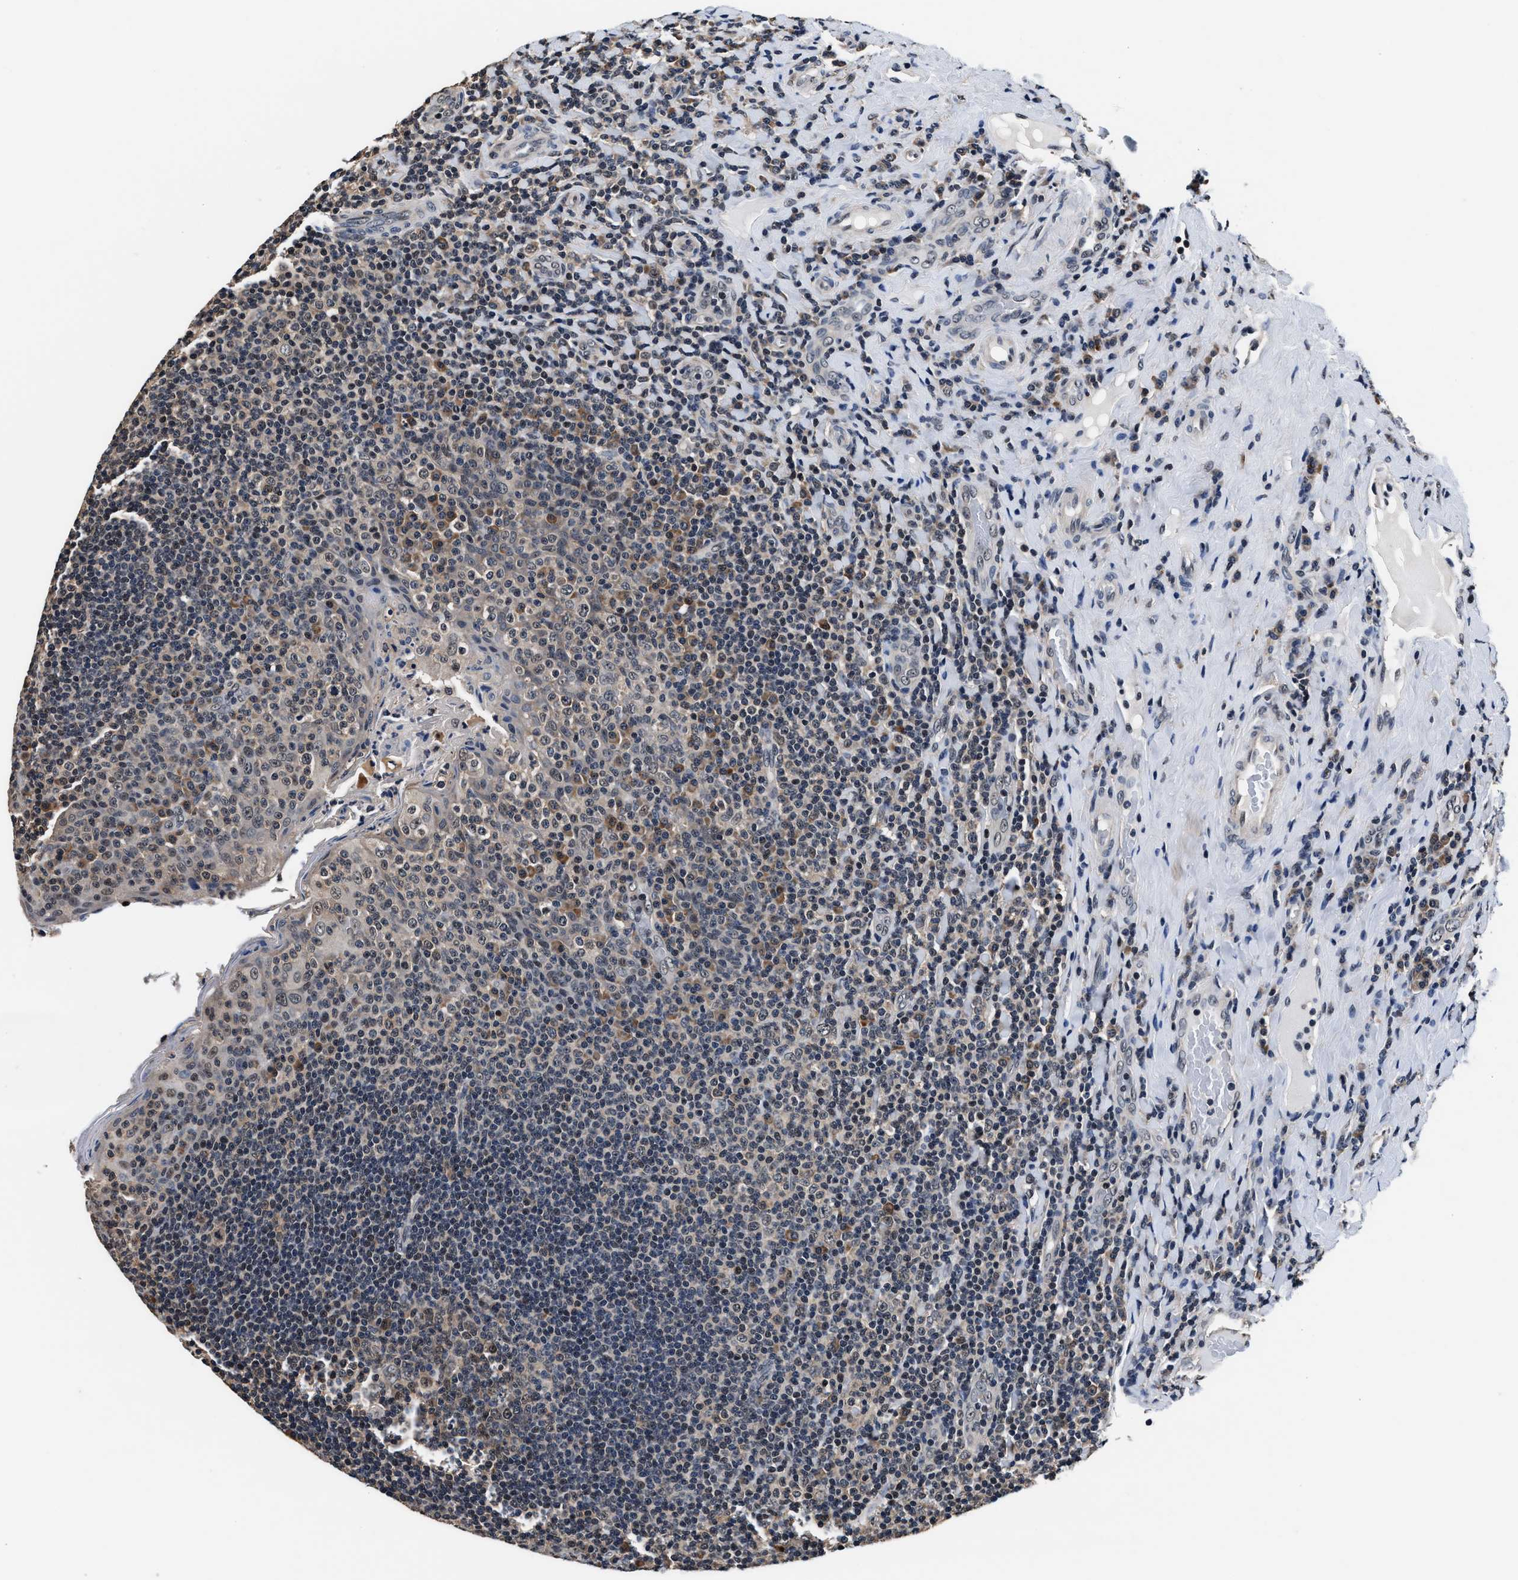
{"staining": {"intensity": "weak", "quantity": "25%-75%", "location": "cytoplasmic/membranous,nuclear"}, "tissue": "tonsil", "cell_type": "Germinal center cells", "image_type": "normal", "snomed": [{"axis": "morphology", "description": "Normal tissue, NOS"}, {"axis": "topography", "description": "Tonsil"}], "caption": "The image reveals a brown stain indicating the presence of a protein in the cytoplasmic/membranous,nuclear of germinal center cells in tonsil. (brown staining indicates protein expression, while blue staining denotes nuclei).", "gene": "USP16", "patient": {"sex": "male", "age": 17}}